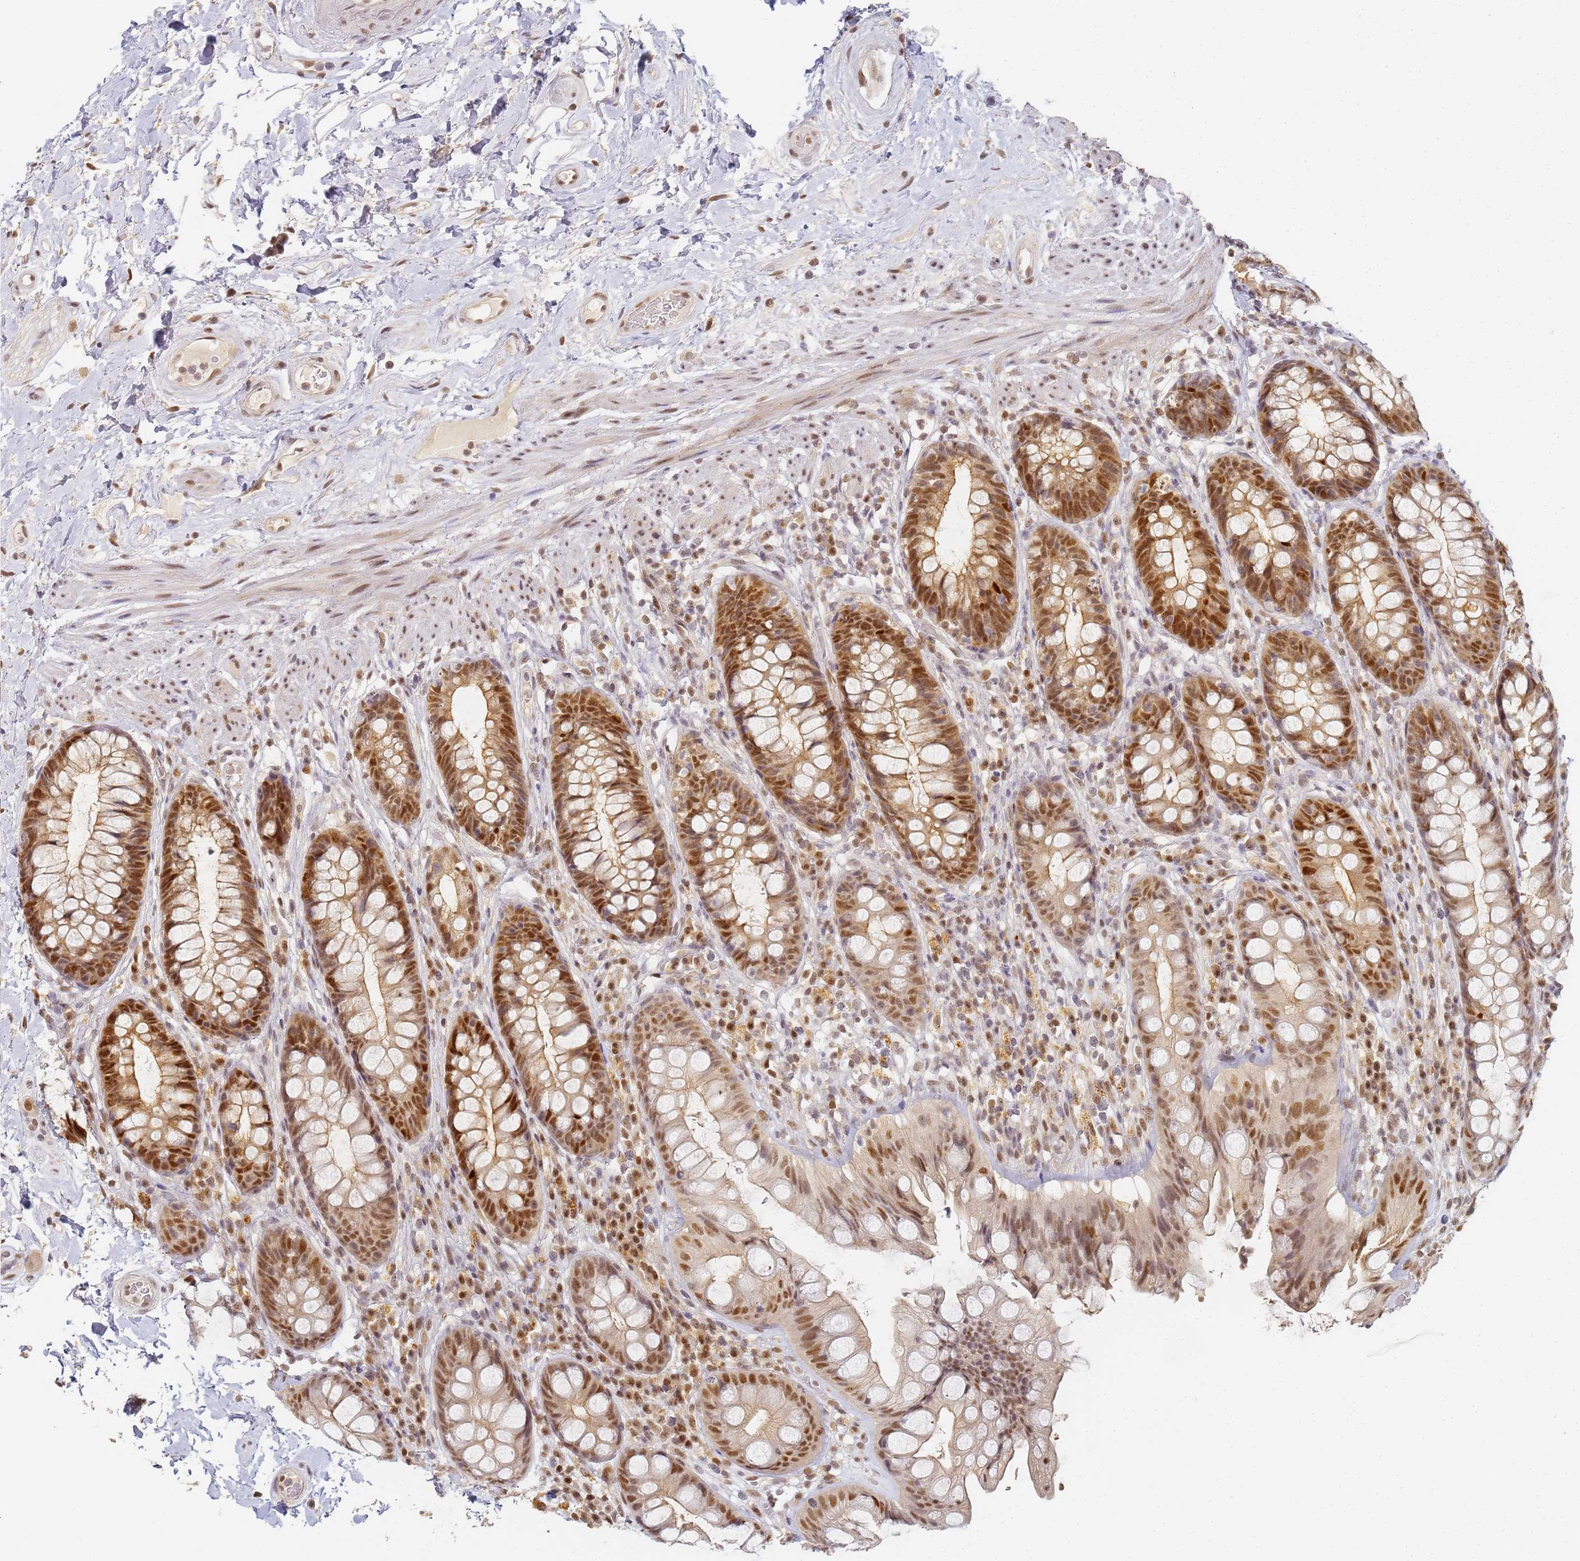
{"staining": {"intensity": "moderate", "quantity": ">75%", "location": "nuclear"}, "tissue": "rectum", "cell_type": "Glandular cells", "image_type": "normal", "snomed": [{"axis": "morphology", "description": "Normal tissue, NOS"}, {"axis": "topography", "description": "Rectum"}], "caption": "A brown stain highlights moderate nuclear expression of a protein in glandular cells of normal human rectum.", "gene": "HMCES", "patient": {"sex": "male", "age": 74}}